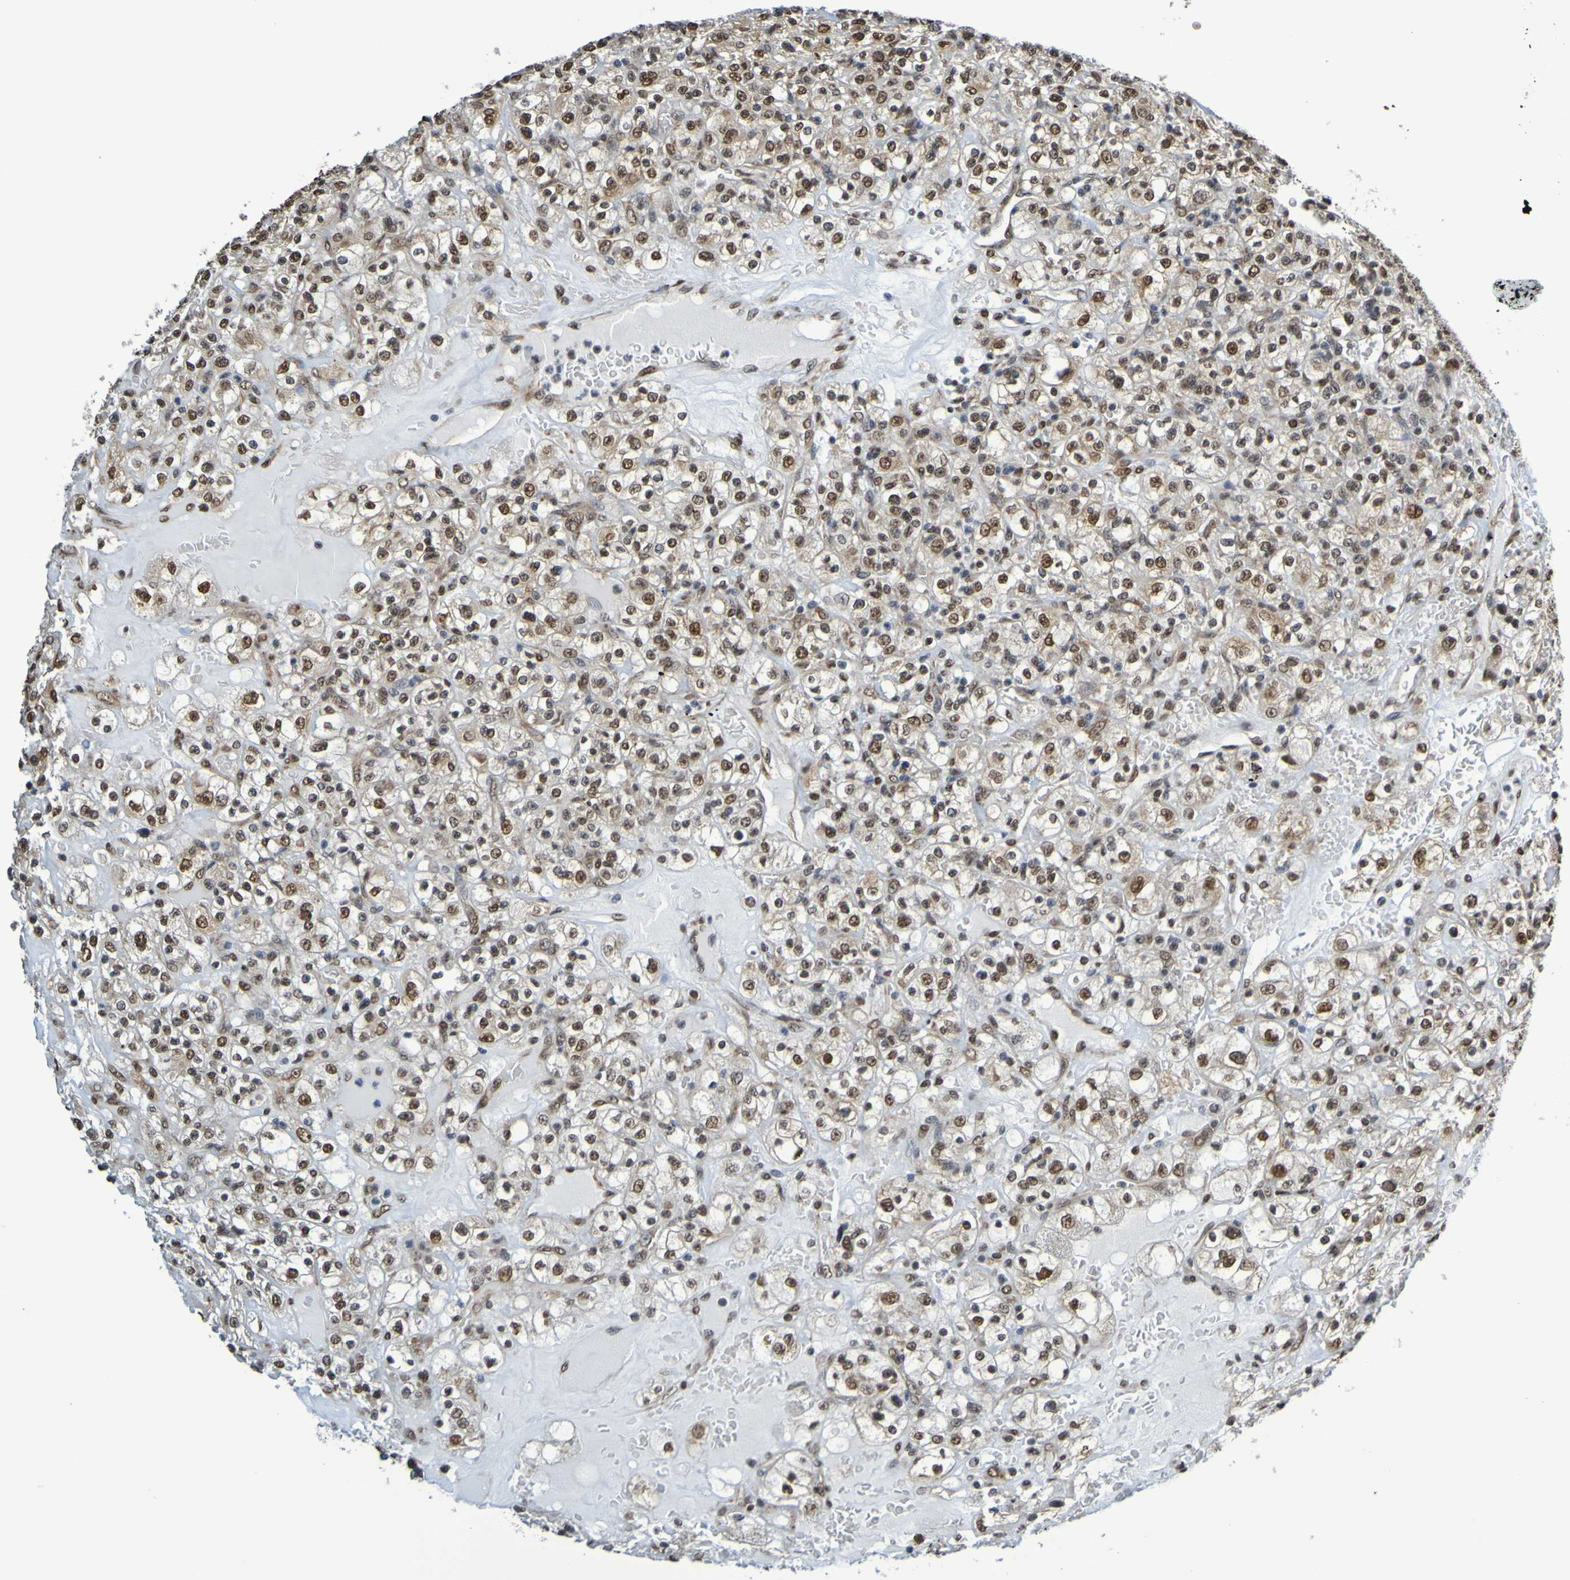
{"staining": {"intensity": "moderate", "quantity": ">75%", "location": "nuclear"}, "tissue": "renal cancer", "cell_type": "Tumor cells", "image_type": "cancer", "snomed": [{"axis": "morphology", "description": "Normal tissue, NOS"}, {"axis": "morphology", "description": "Adenocarcinoma, NOS"}, {"axis": "topography", "description": "Kidney"}], "caption": "A high-resolution histopathology image shows immunohistochemistry staining of renal adenocarcinoma, which displays moderate nuclear staining in approximately >75% of tumor cells. The protein is stained brown, and the nuclei are stained in blue (DAB (3,3'-diaminobenzidine) IHC with brightfield microscopy, high magnification).", "gene": "HDAC2", "patient": {"sex": "female", "age": 72}}